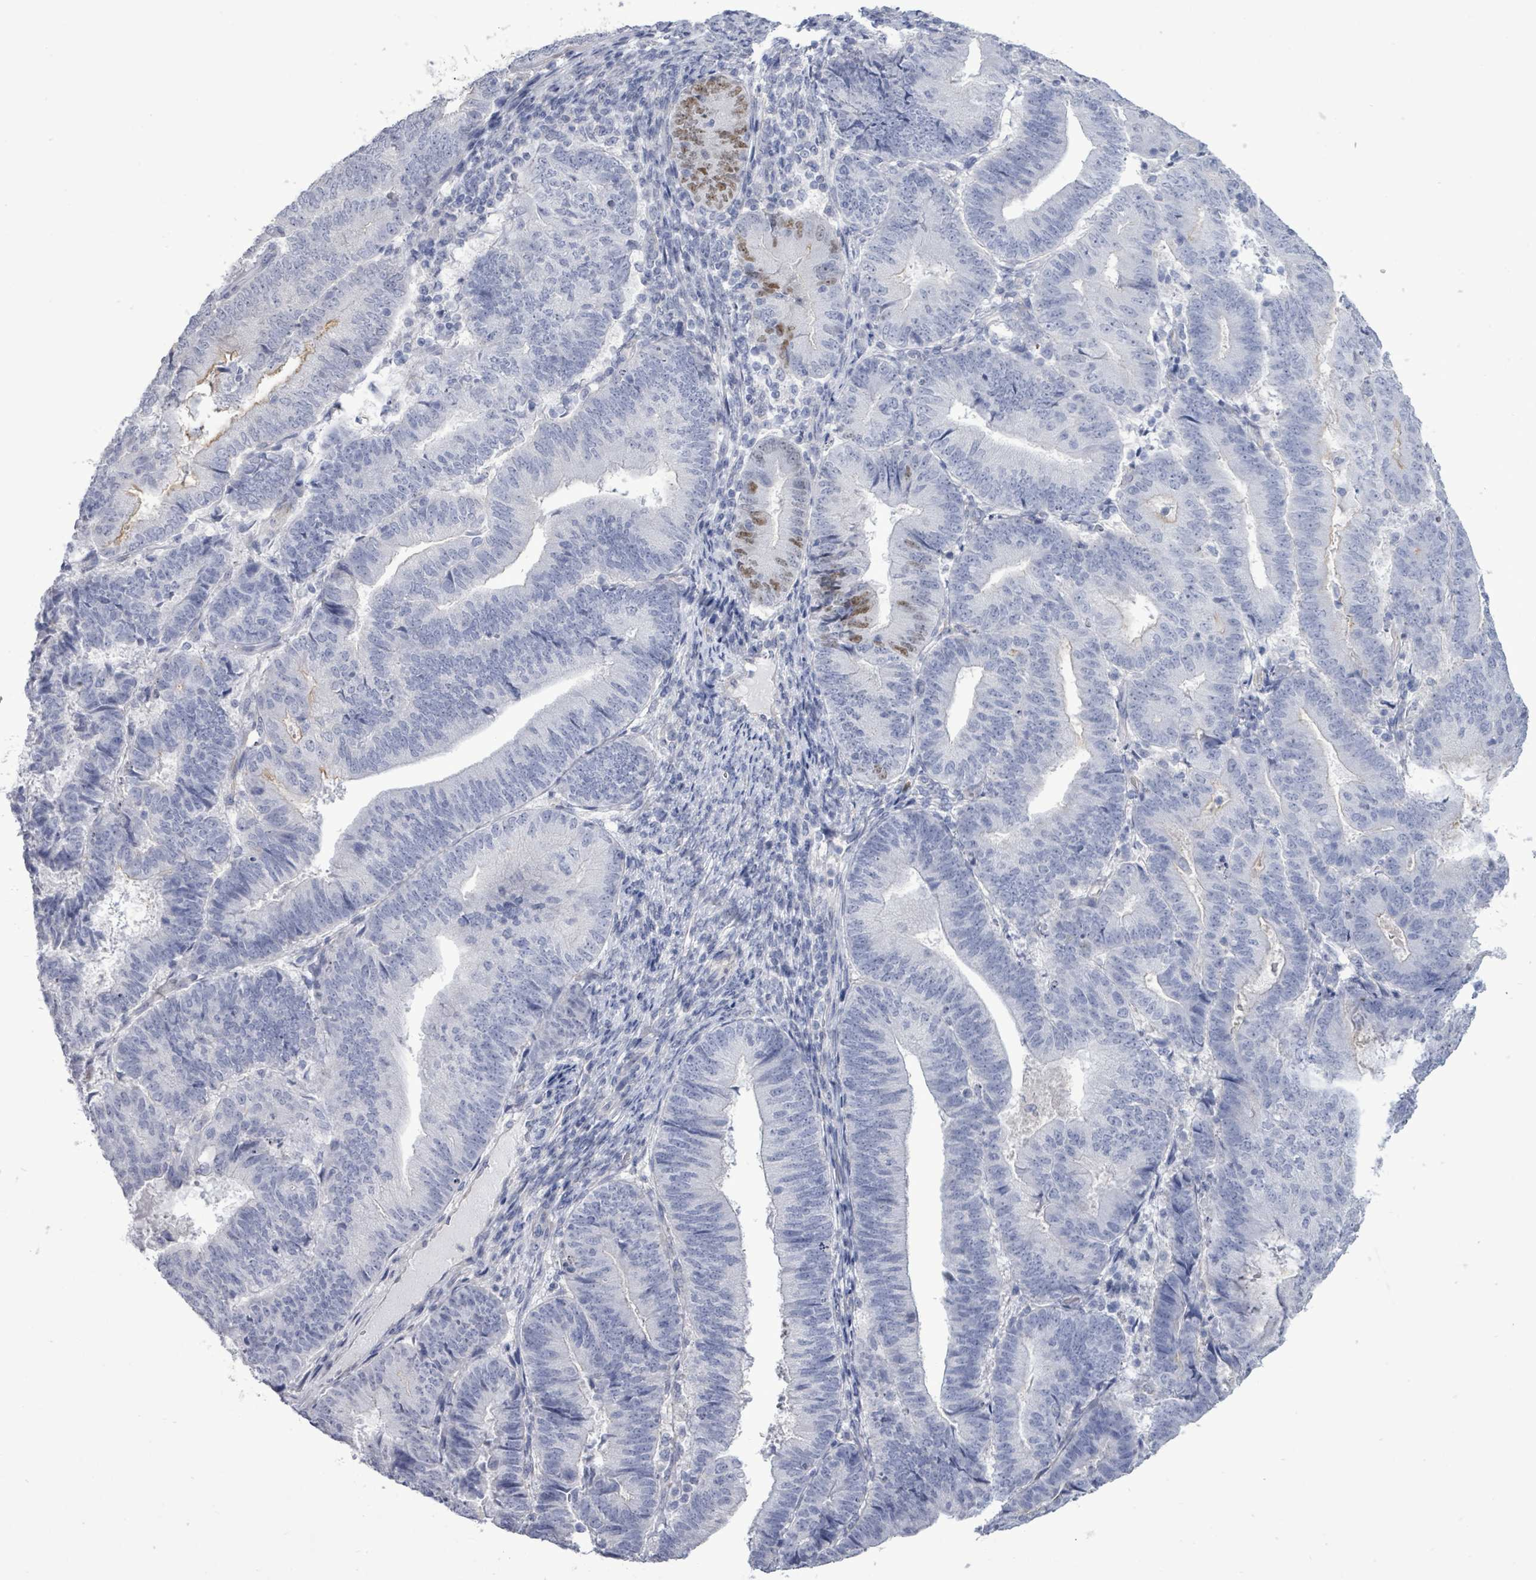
{"staining": {"intensity": "negative", "quantity": "none", "location": "none"}, "tissue": "endometrial cancer", "cell_type": "Tumor cells", "image_type": "cancer", "snomed": [{"axis": "morphology", "description": "Adenocarcinoma, NOS"}, {"axis": "topography", "description": "Endometrium"}], "caption": "Tumor cells show no significant protein staining in endometrial cancer (adenocarcinoma).", "gene": "CT45A5", "patient": {"sex": "female", "age": 70}}